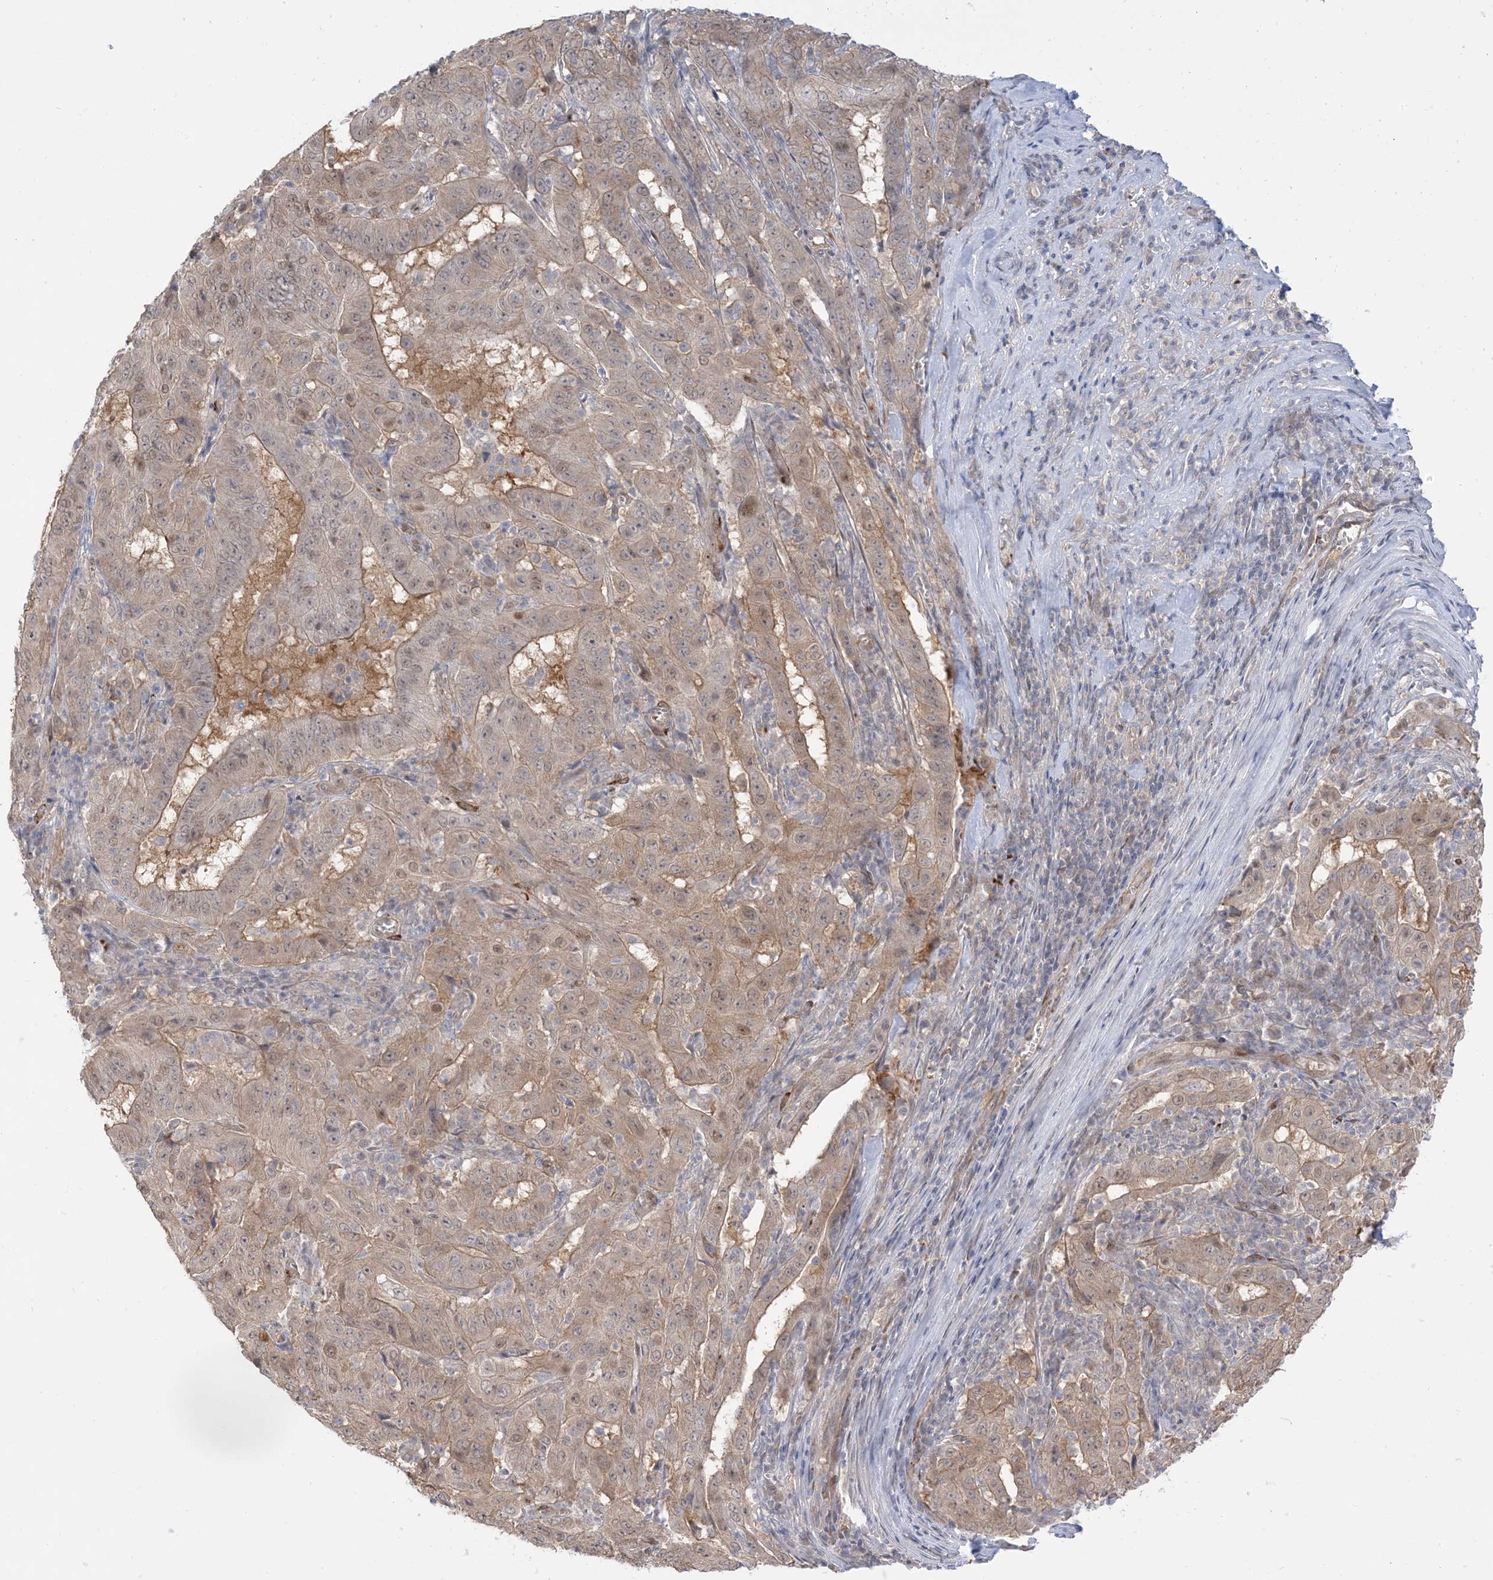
{"staining": {"intensity": "weak", "quantity": "25%-75%", "location": "cytoplasmic/membranous"}, "tissue": "pancreatic cancer", "cell_type": "Tumor cells", "image_type": "cancer", "snomed": [{"axis": "morphology", "description": "Adenocarcinoma, NOS"}, {"axis": "topography", "description": "Pancreas"}], "caption": "Tumor cells display low levels of weak cytoplasmic/membranous expression in about 25%-75% of cells in human pancreatic adenocarcinoma.", "gene": "RIN1", "patient": {"sex": "male", "age": 63}}